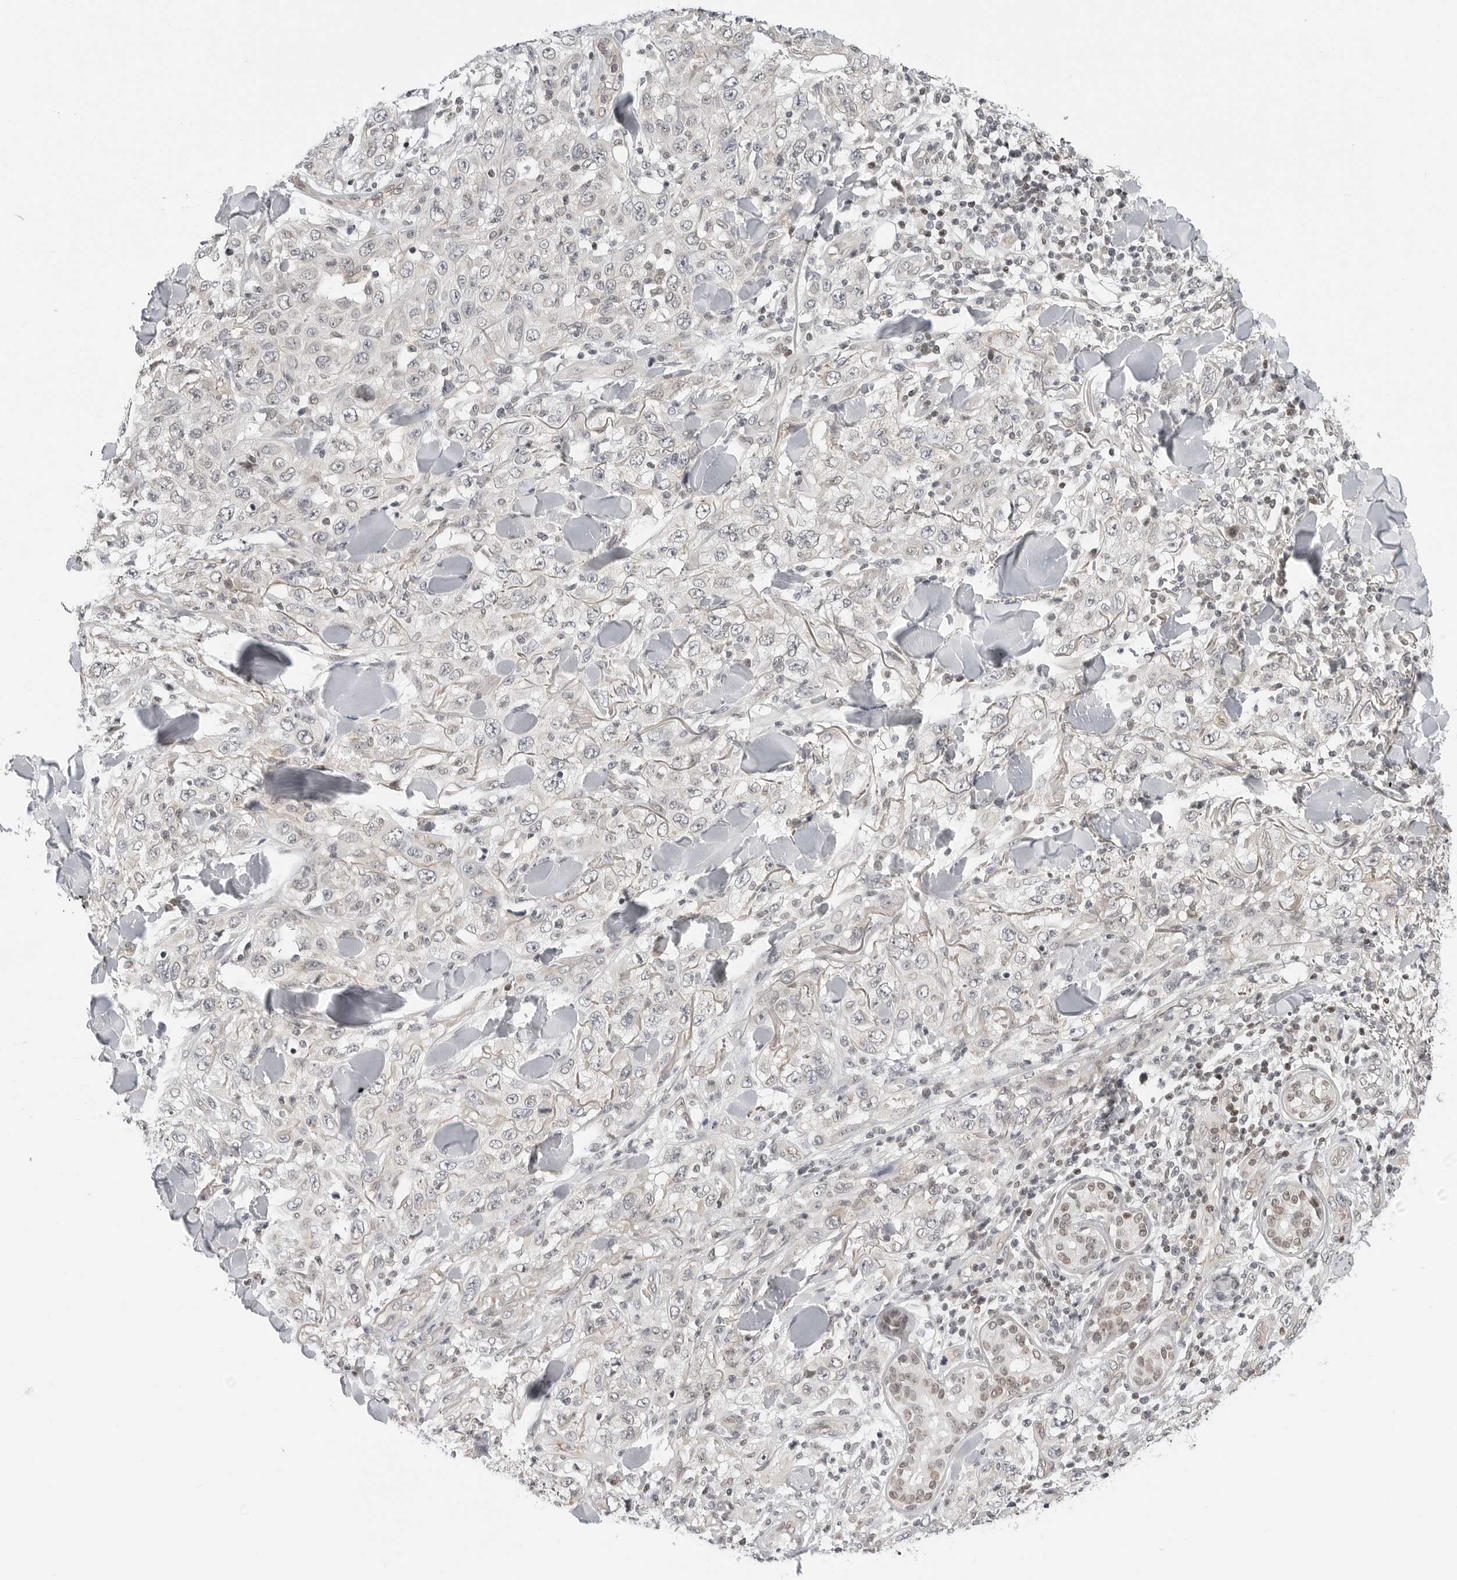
{"staining": {"intensity": "negative", "quantity": "none", "location": "none"}, "tissue": "skin cancer", "cell_type": "Tumor cells", "image_type": "cancer", "snomed": [{"axis": "morphology", "description": "Squamous cell carcinoma, NOS"}, {"axis": "topography", "description": "Skin"}], "caption": "High power microscopy histopathology image of an IHC image of squamous cell carcinoma (skin), revealing no significant positivity in tumor cells.", "gene": "C8orf33", "patient": {"sex": "female", "age": 88}}